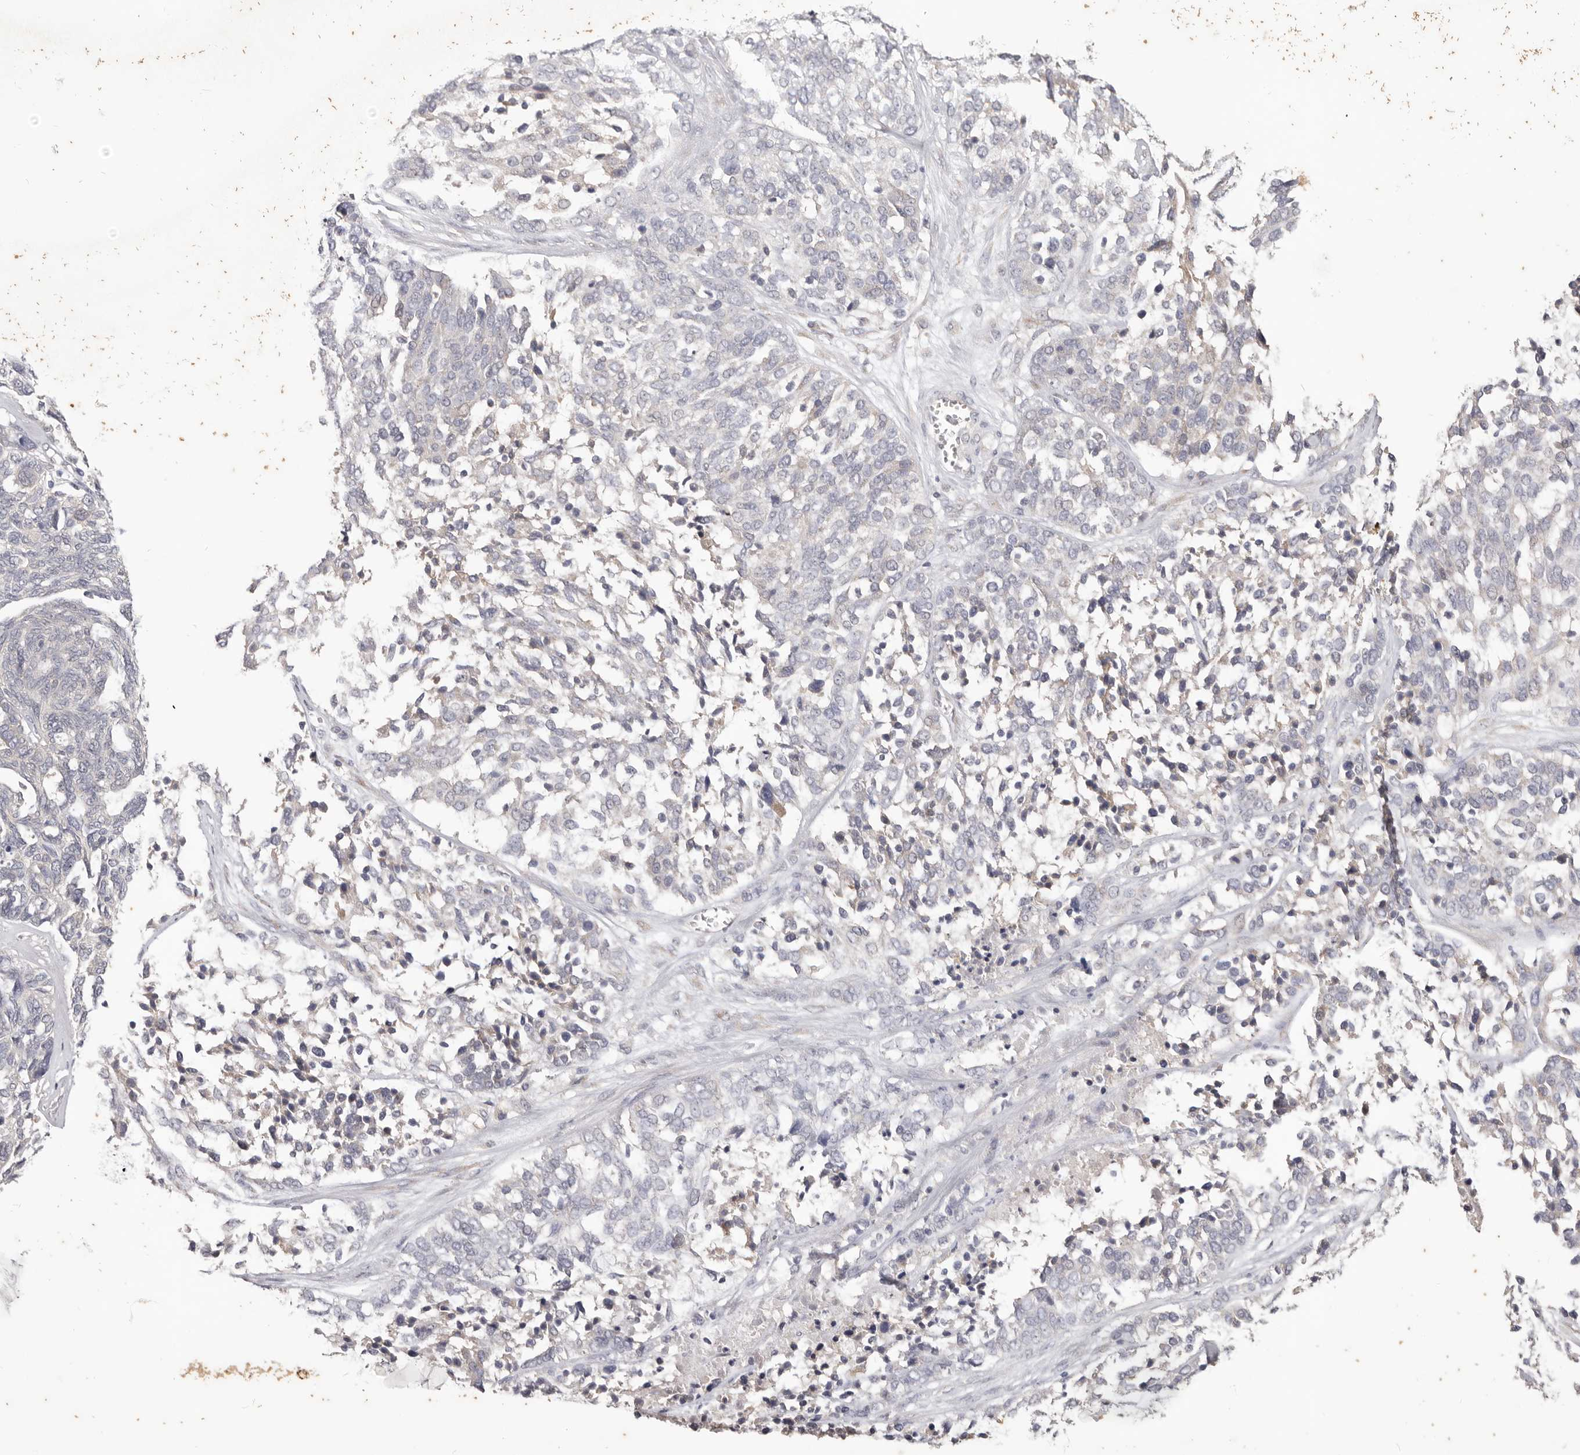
{"staining": {"intensity": "negative", "quantity": "none", "location": "none"}, "tissue": "ovarian cancer", "cell_type": "Tumor cells", "image_type": "cancer", "snomed": [{"axis": "morphology", "description": "Cystadenocarcinoma, serous, NOS"}, {"axis": "topography", "description": "Ovary"}], "caption": "The micrograph reveals no significant expression in tumor cells of ovarian cancer.", "gene": "WDR77", "patient": {"sex": "female", "age": 44}}